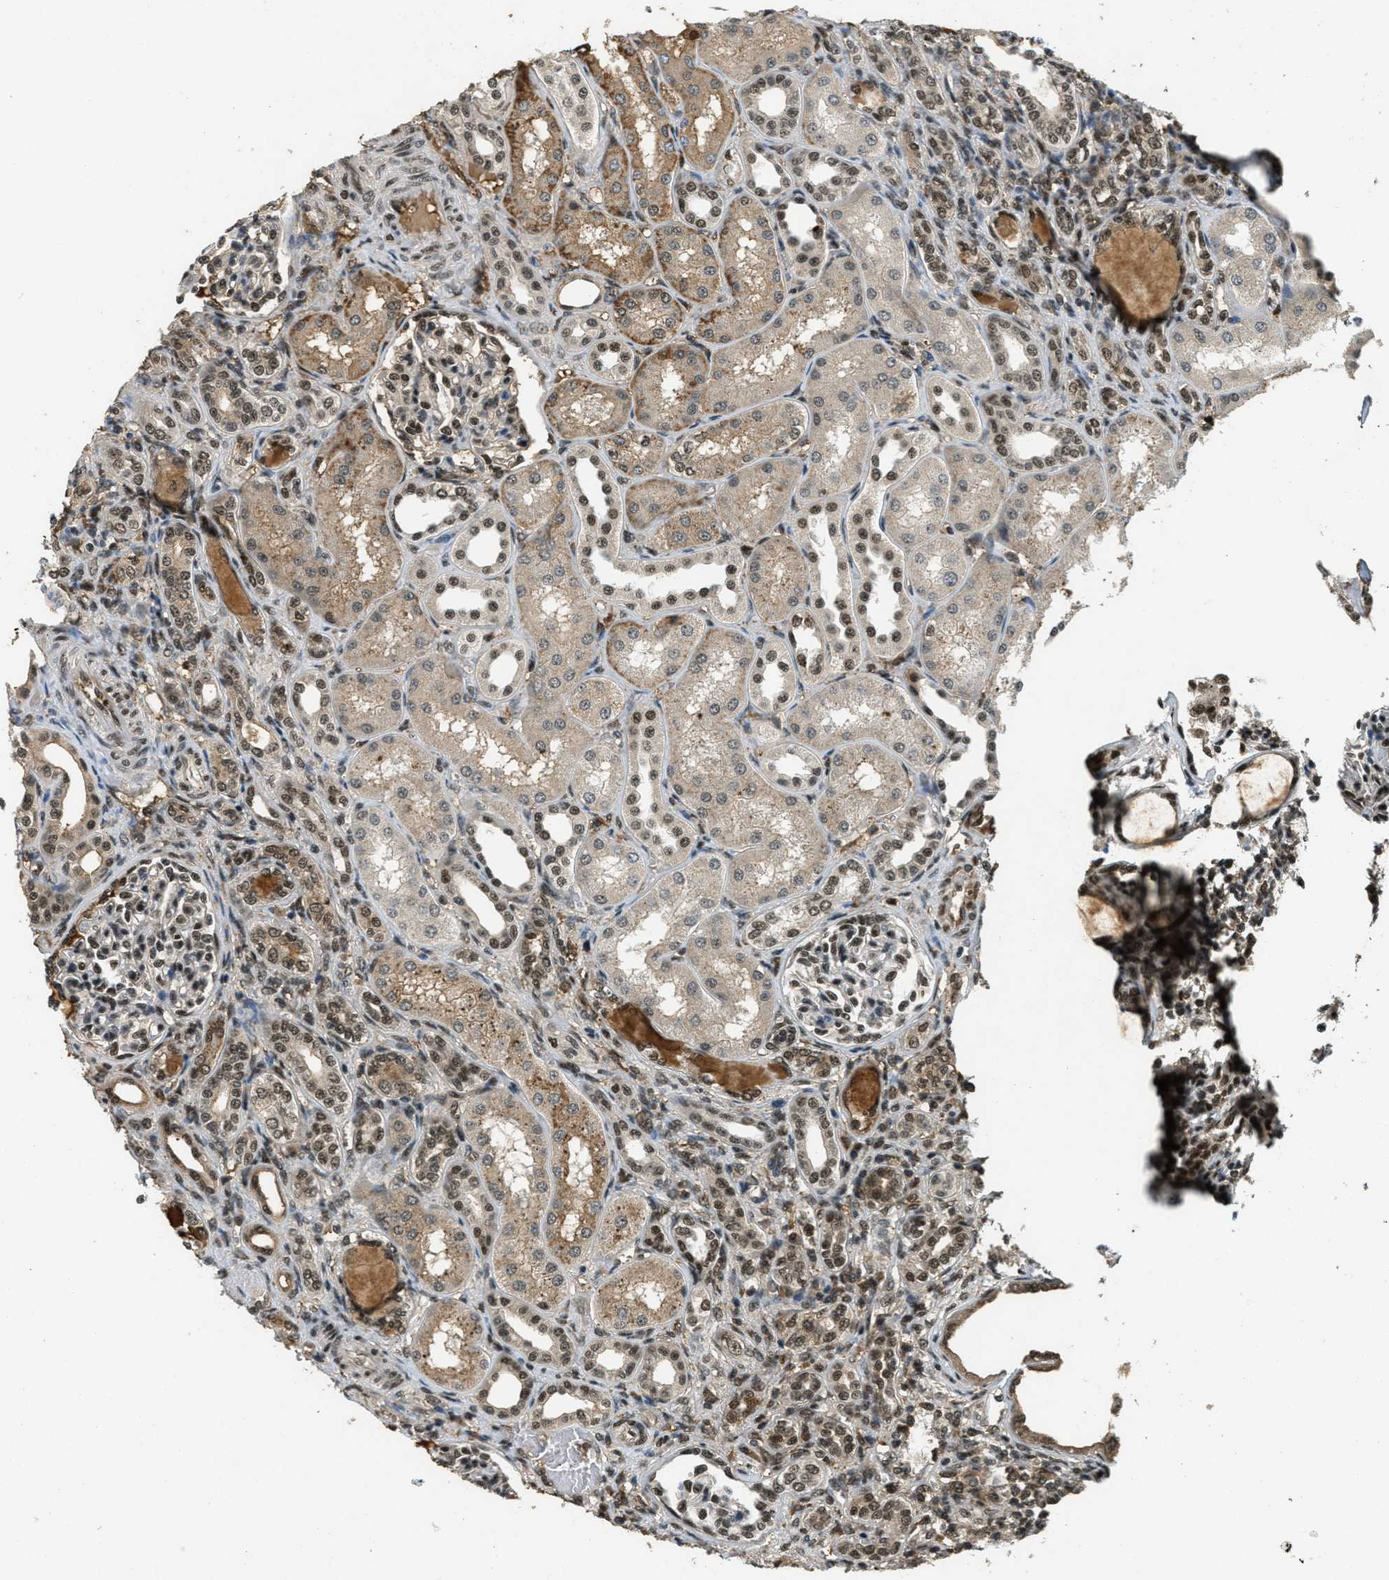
{"staining": {"intensity": "moderate", "quantity": ">75%", "location": "nuclear"}, "tissue": "kidney", "cell_type": "Cells in glomeruli", "image_type": "normal", "snomed": [{"axis": "morphology", "description": "Normal tissue, NOS"}, {"axis": "topography", "description": "Kidney"}], "caption": "Cells in glomeruli display medium levels of moderate nuclear positivity in approximately >75% of cells in benign kidney.", "gene": "ZNF148", "patient": {"sex": "male", "age": 7}}